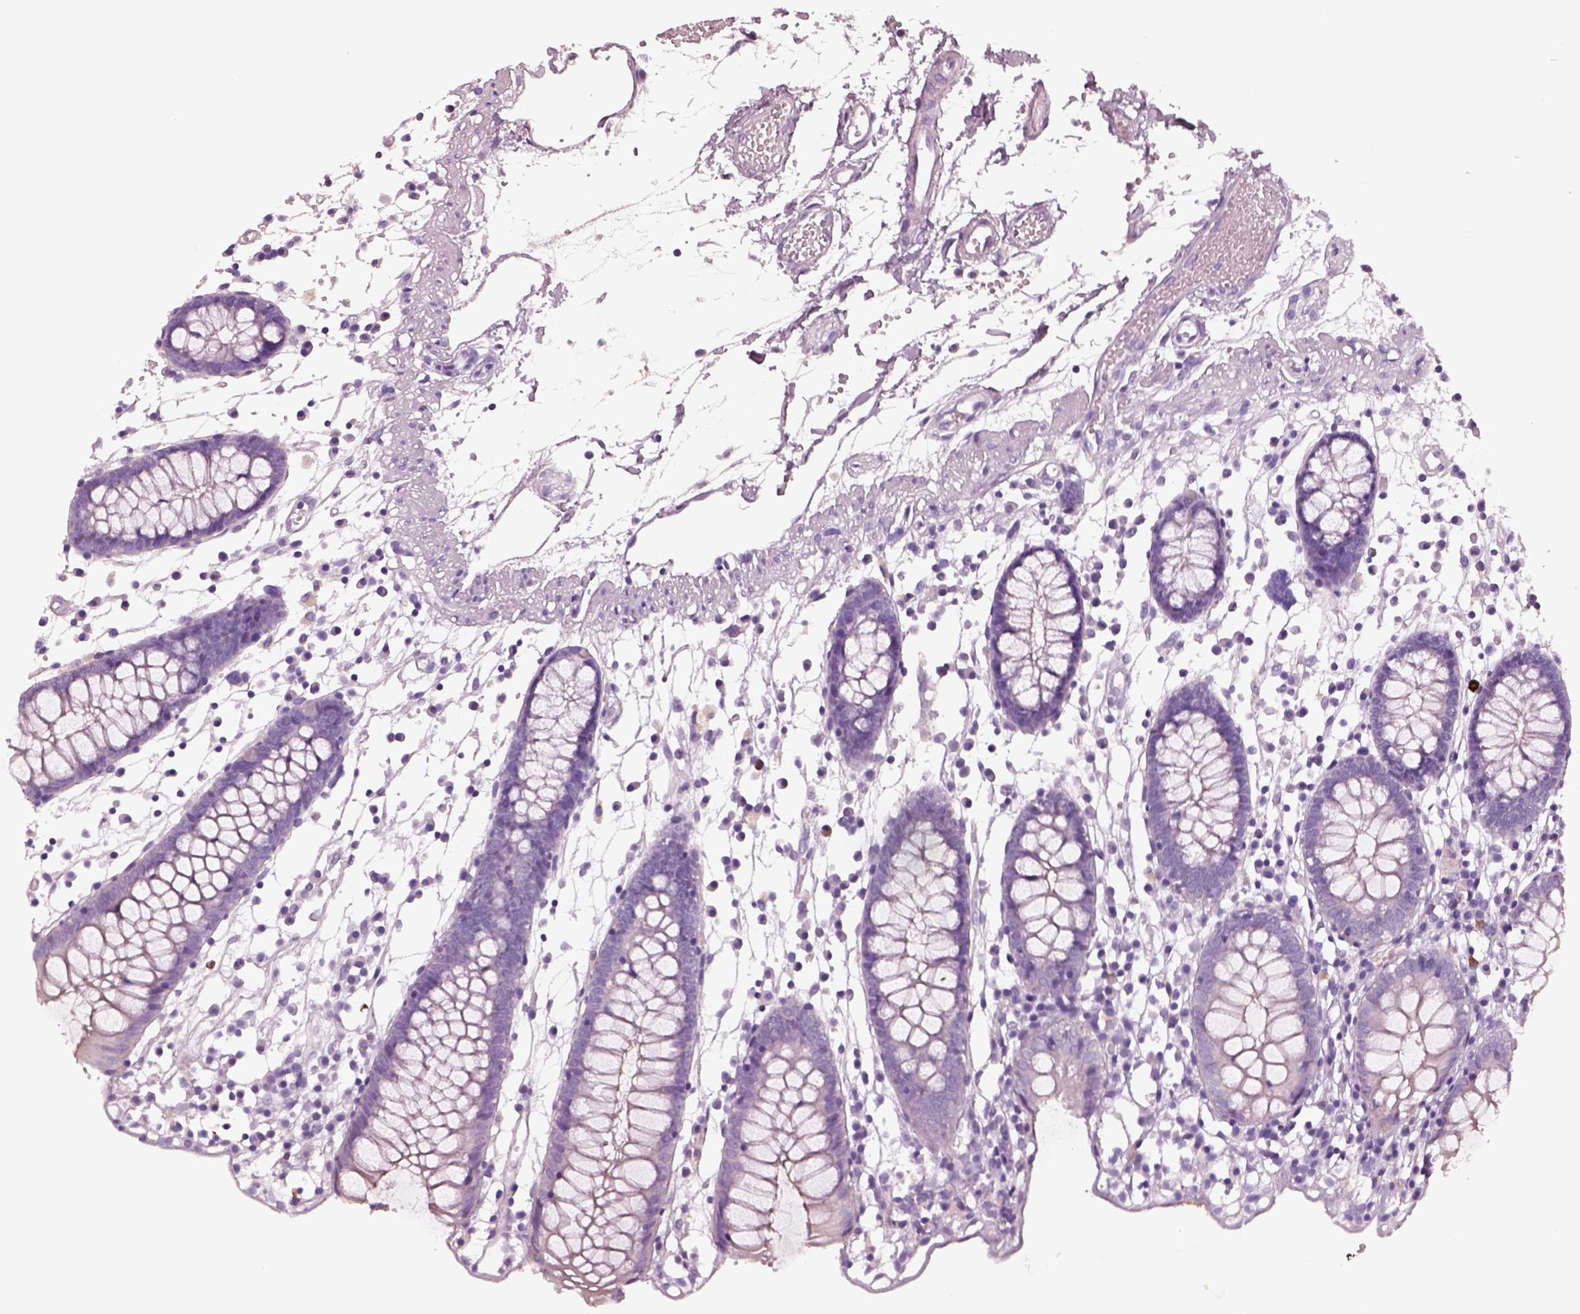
{"staining": {"intensity": "negative", "quantity": "none", "location": "none"}, "tissue": "colon", "cell_type": "Endothelial cells", "image_type": "normal", "snomed": [{"axis": "morphology", "description": "Normal tissue, NOS"}, {"axis": "morphology", "description": "Adenocarcinoma, NOS"}, {"axis": "topography", "description": "Colon"}], "caption": "Protein analysis of unremarkable colon demonstrates no significant staining in endothelial cells.", "gene": "IGLL1", "patient": {"sex": "male", "age": 83}}